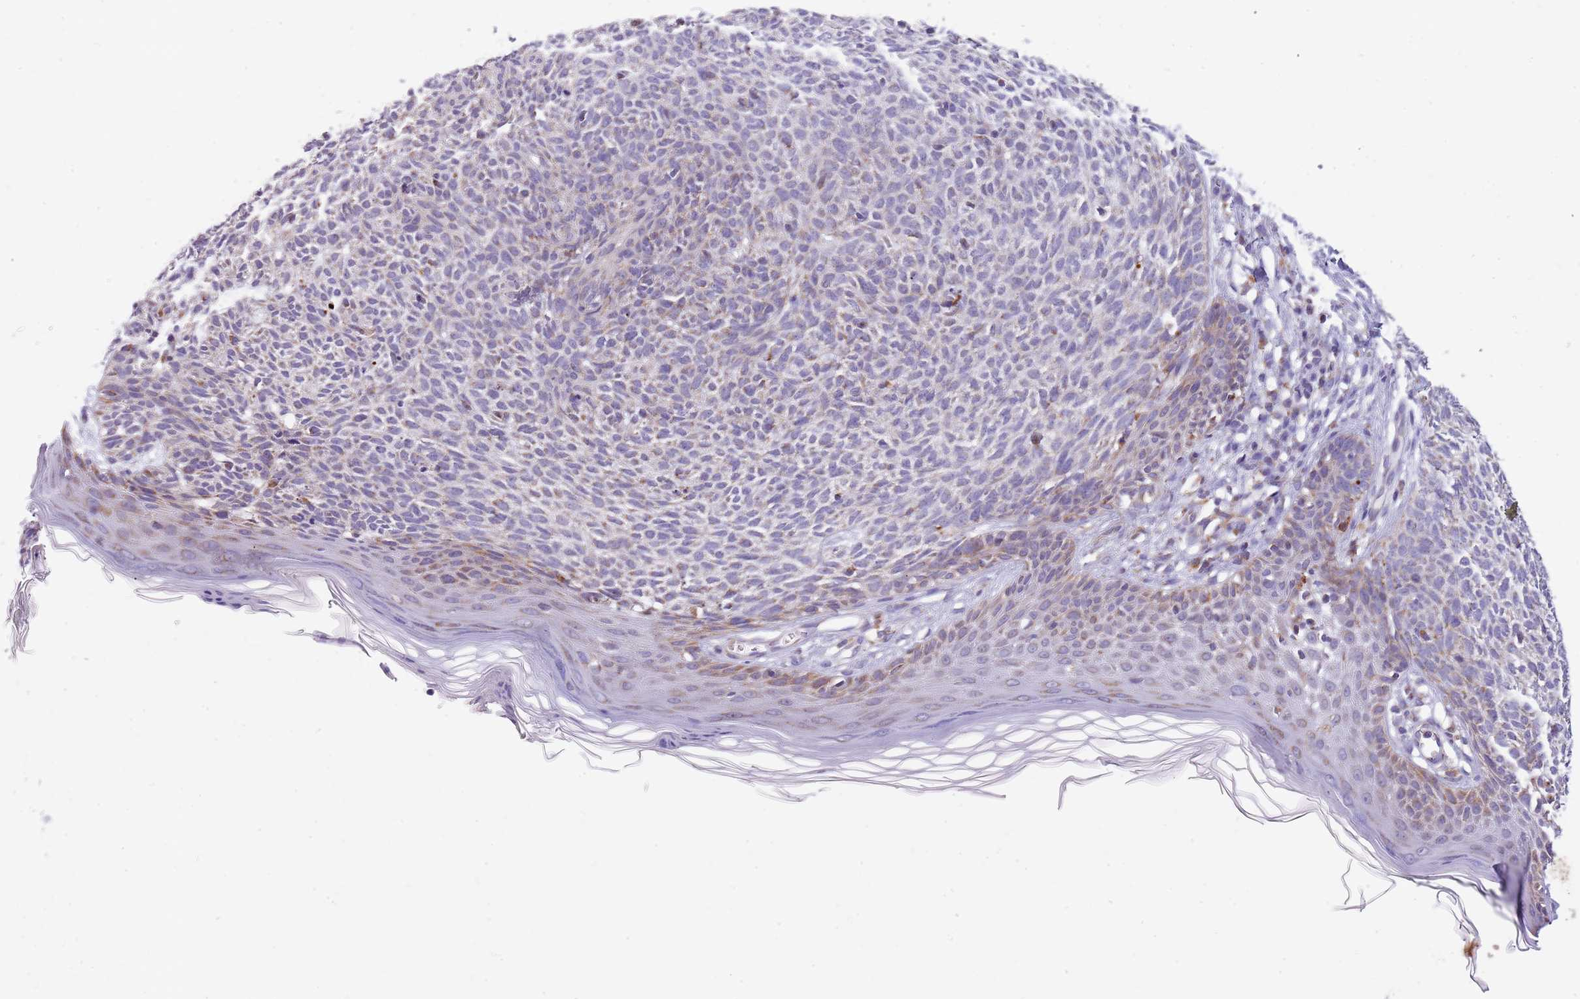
{"staining": {"intensity": "negative", "quantity": "none", "location": "none"}, "tissue": "skin cancer", "cell_type": "Tumor cells", "image_type": "cancer", "snomed": [{"axis": "morphology", "description": "Basal cell carcinoma"}, {"axis": "topography", "description": "Skin"}], "caption": "An image of human skin basal cell carcinoma is negative for staining in tumor cells. (DAB immunohistochemistry, high magnification).", "gene": "LHX6", "patient": {"sex": "female", "age": 66}}